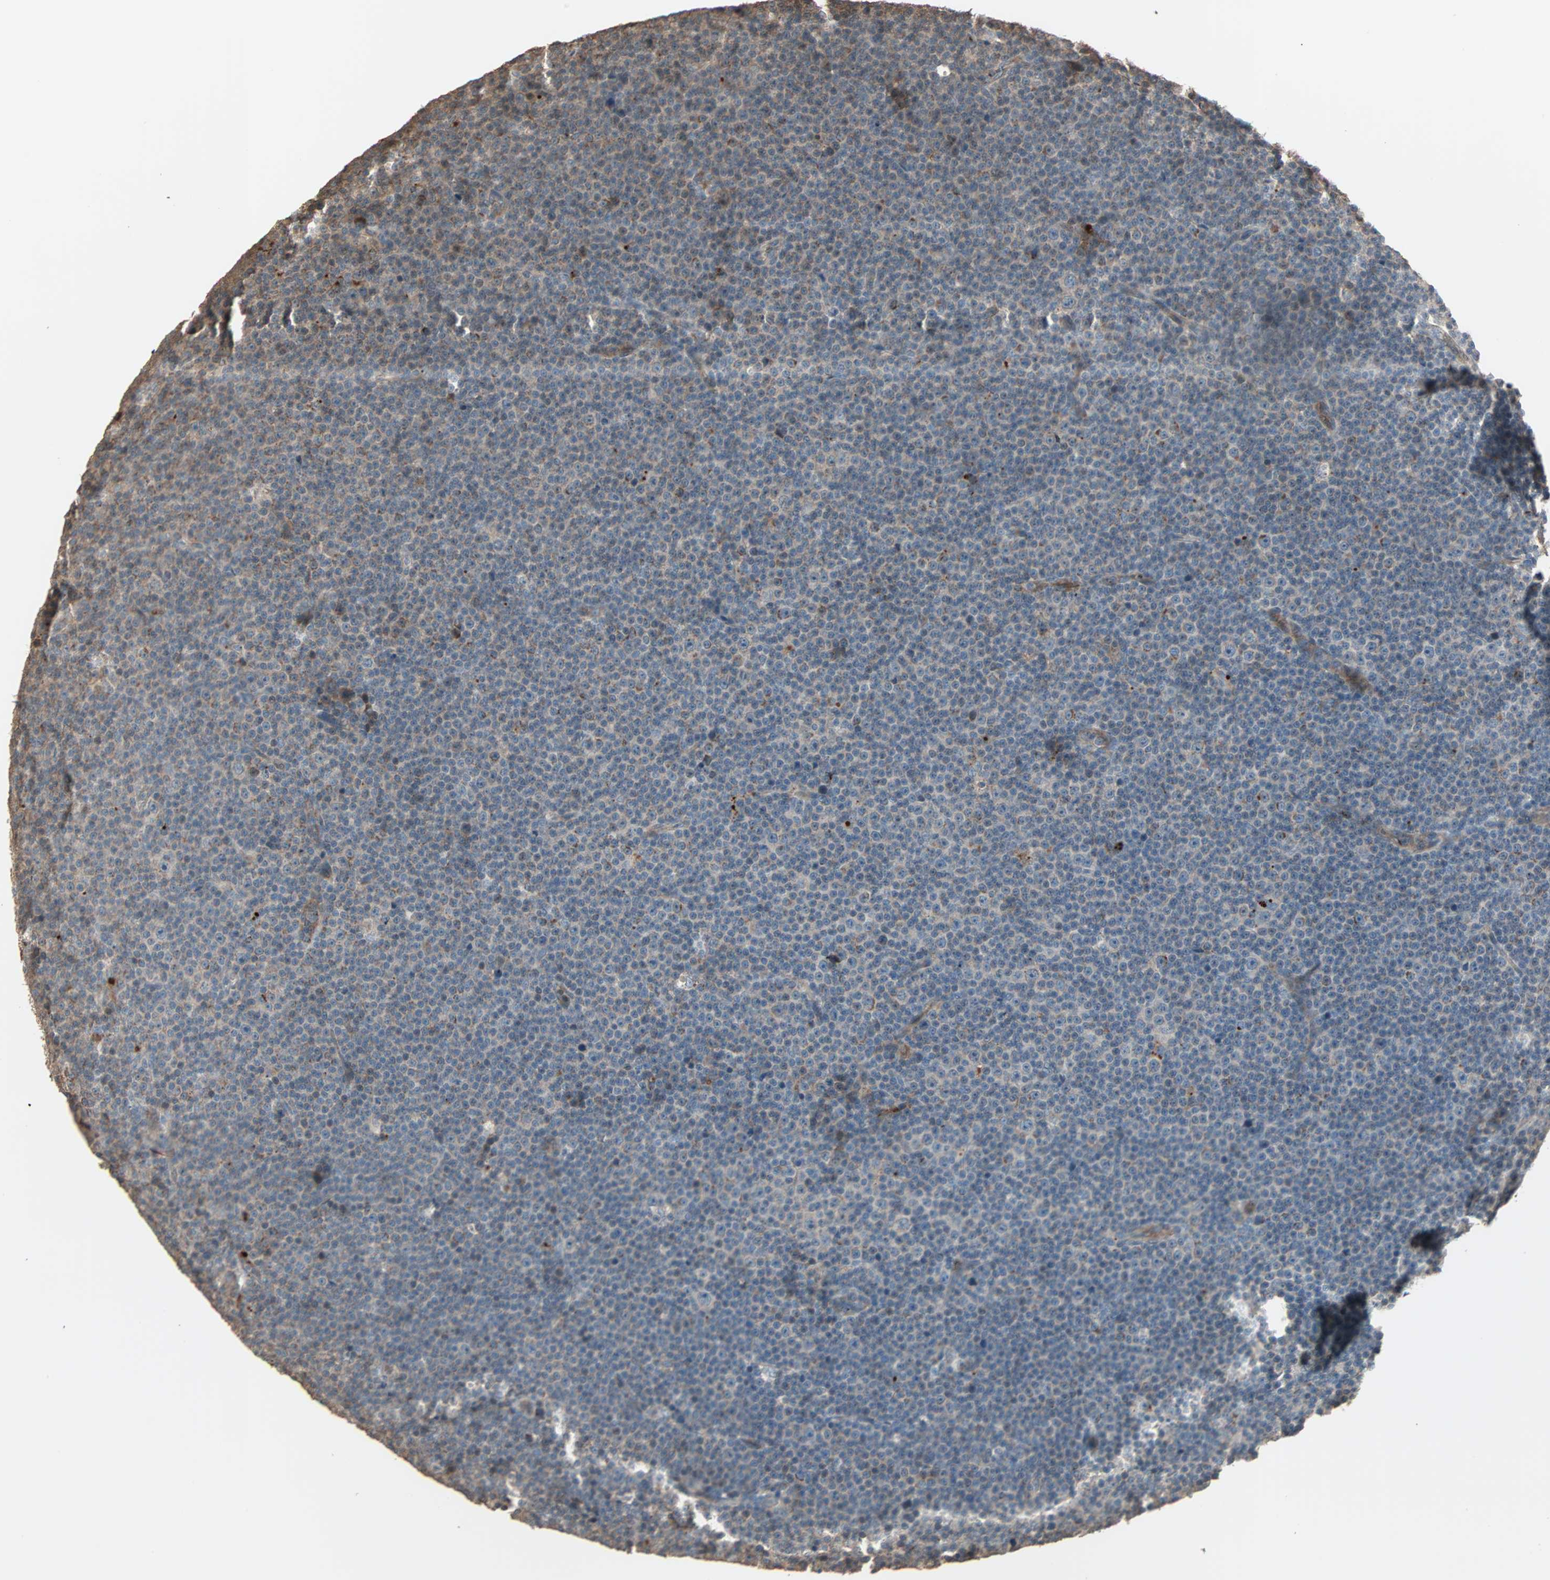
{"staining": {"intensity": "weak", "quantity": "<25%", "location": "cytoplasmic/membranous"}, "tissue": "lymphoma", "cell_type": "Tumor cells", "image_type": "cancer", "snomed": [{"axis": "morphology", "description": "Malignant lymphoma, non-Hodgkin's type, Low grade"}, {"axis": "topography", "description": "Lymph node"}], "caption": "This is a micrograph of immunohistochemistry (IHC) staining of low-grade malignant lymphoma, non-Hodgkin's type, which shows no staining in tumor cells.", "gene": "CALCRL", "patient": {"sex": "female", "age": 67}}